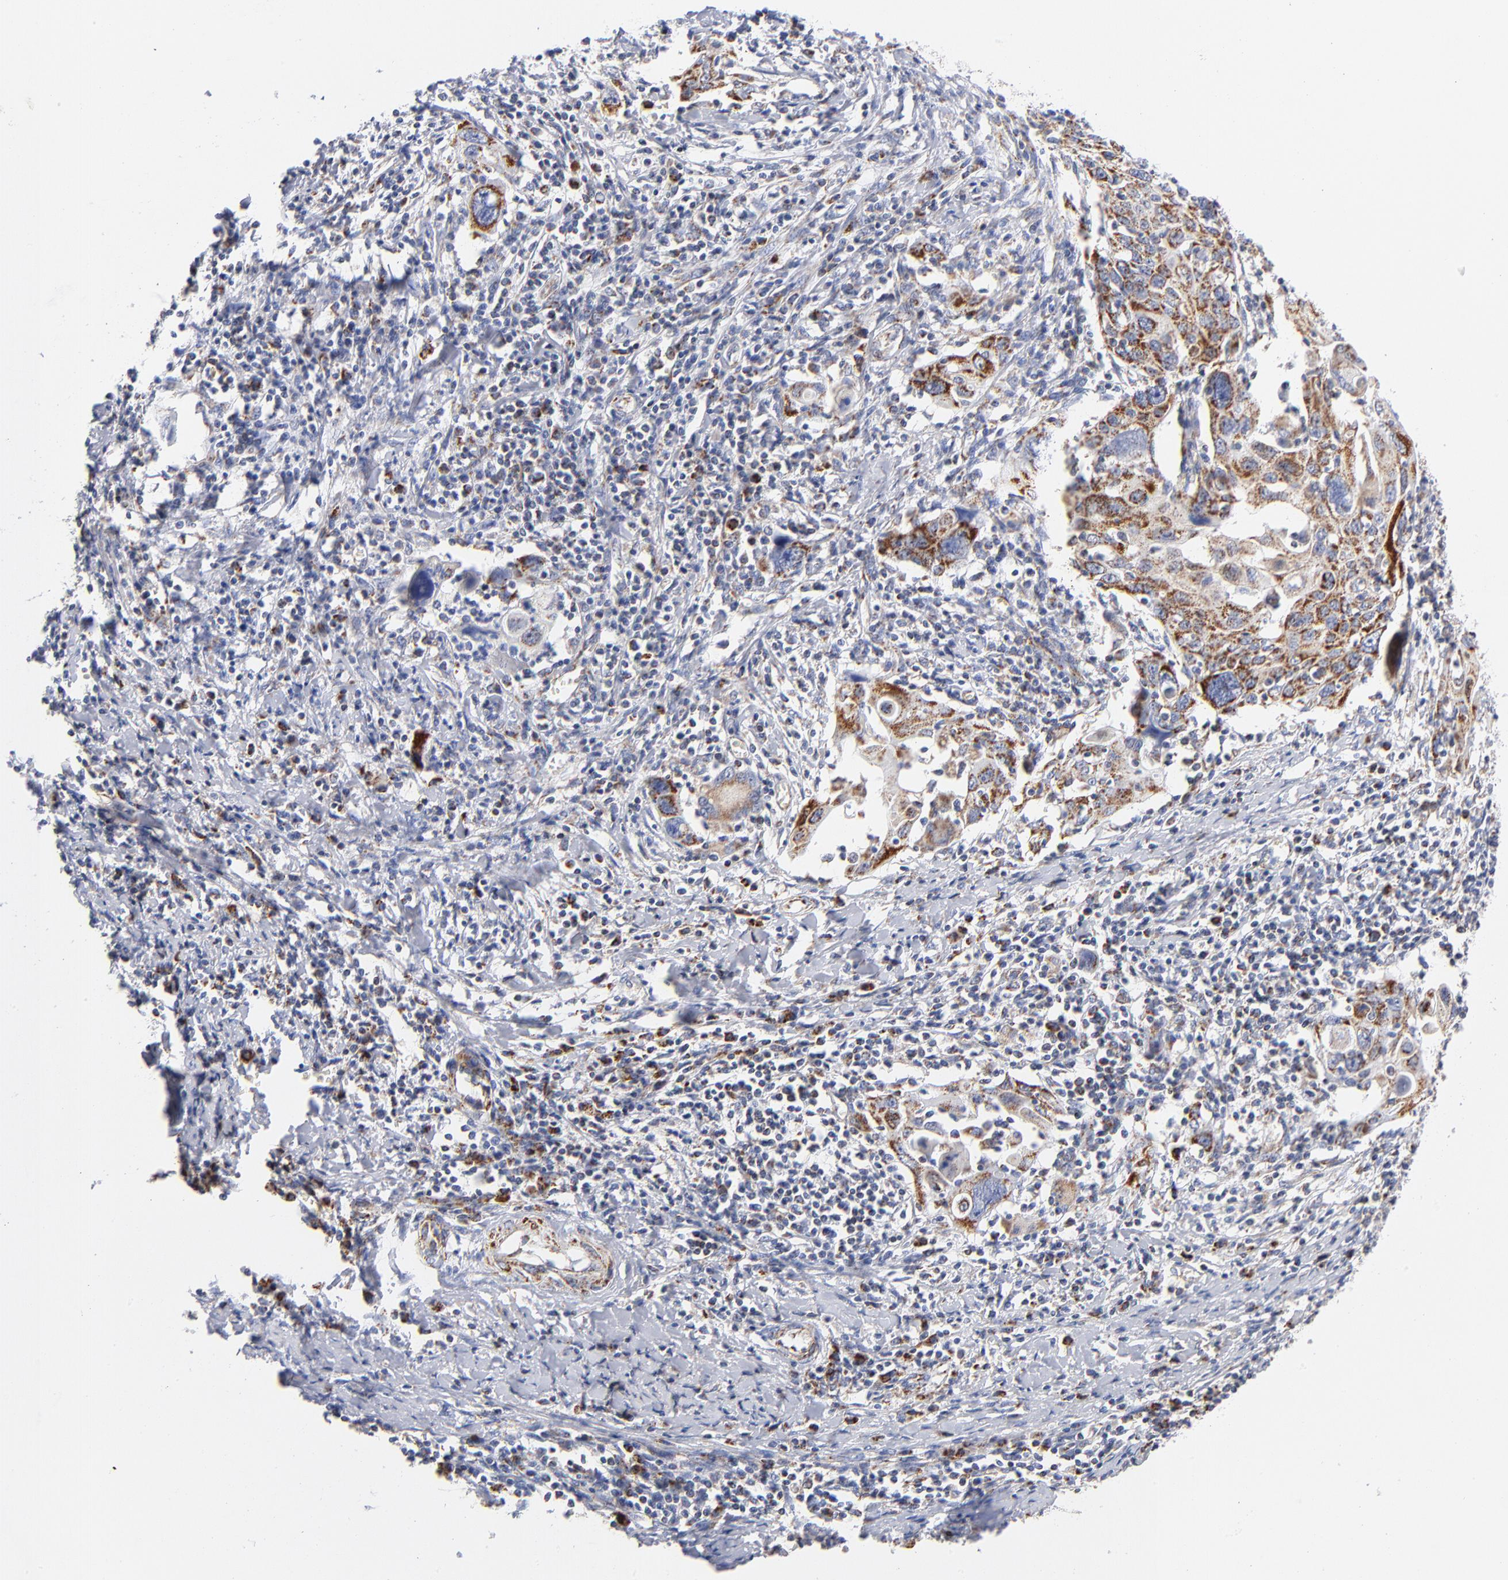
{"staining": {"intensity": "strong", "quantity": ">75%", "location": "cytoplasmic/membranous"}, "tissue": "cervical cancer", "cell_type": "Tumor cells", "image_type": "cancer", "snomed": [{"axis": "morphology", "description": "Squamous cell carcinoma, NOS"}, {"axis": "topography", "description": "Cervix"}], "caption": "Immunohistochemical staining of human cervical cancer displays high levels of strong cytoplasmic/membranous expression in about >75% of tumor cells.", "gene": "DLAT", "patient": {"sex": "female", "age": 54}}